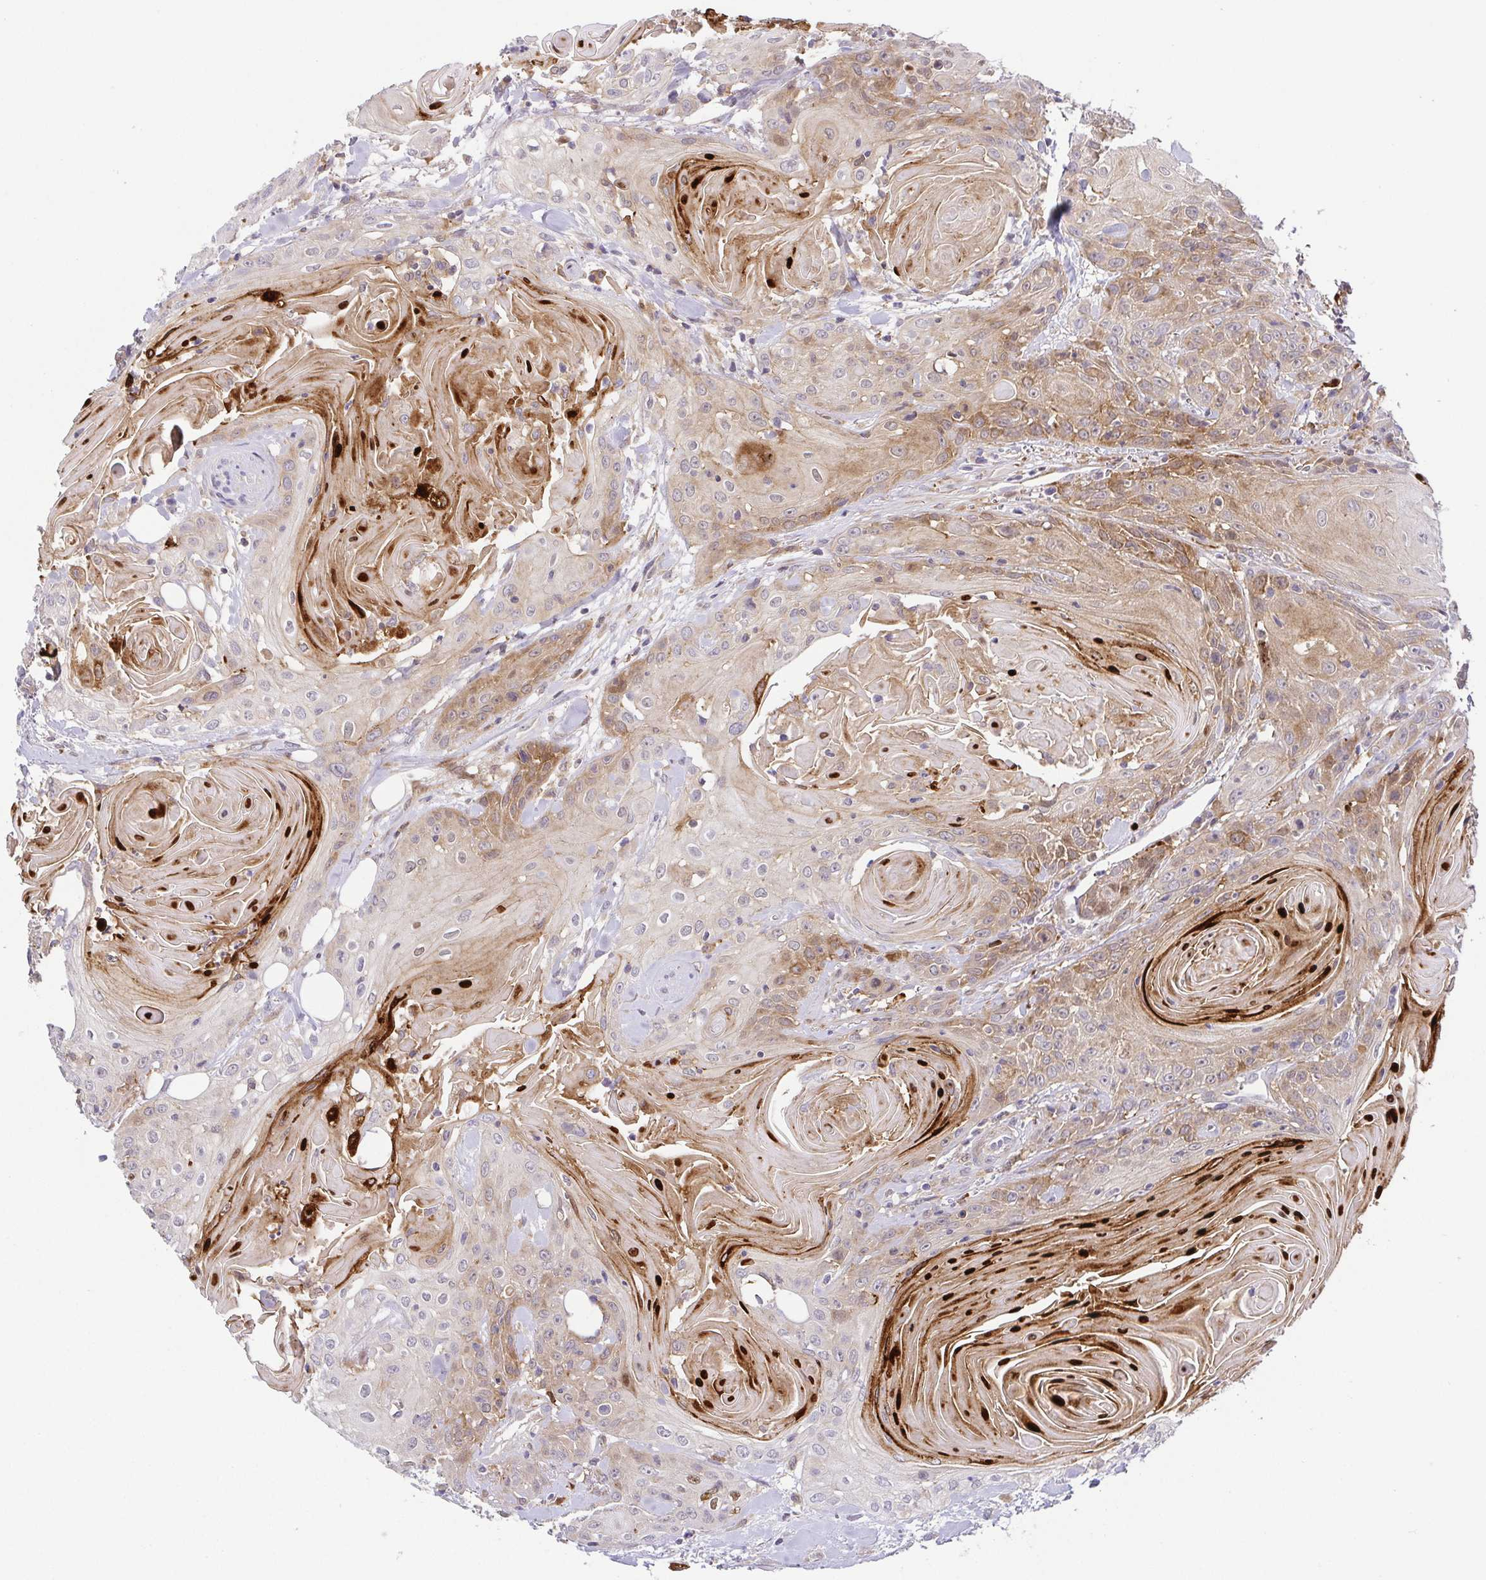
{"staining": {"intensity": "strong", "quantity": "25%-75%", "location": "cytoplasmic/membranous,nuclear"}, "tissue": "head and neck cancer", "cell_type": "Tumor cells", "image_type": "cancer", "snomed": [{"axis": "morphology", "description": "Squamous cell carcinoma, NOS"}, {"axis": "topography", "description": "Head-Neck"}], "caption": "DAB immunohistochemical staining of head and neck cancer displays strong cytoplasmic/membranous and nuclear protein positivity in about 25%-75% of tumor cells. (IHC, brightfield microscopy, high magnification).", "gene": "RNASE7", "patient": {"sex": "female", "age": 84}}